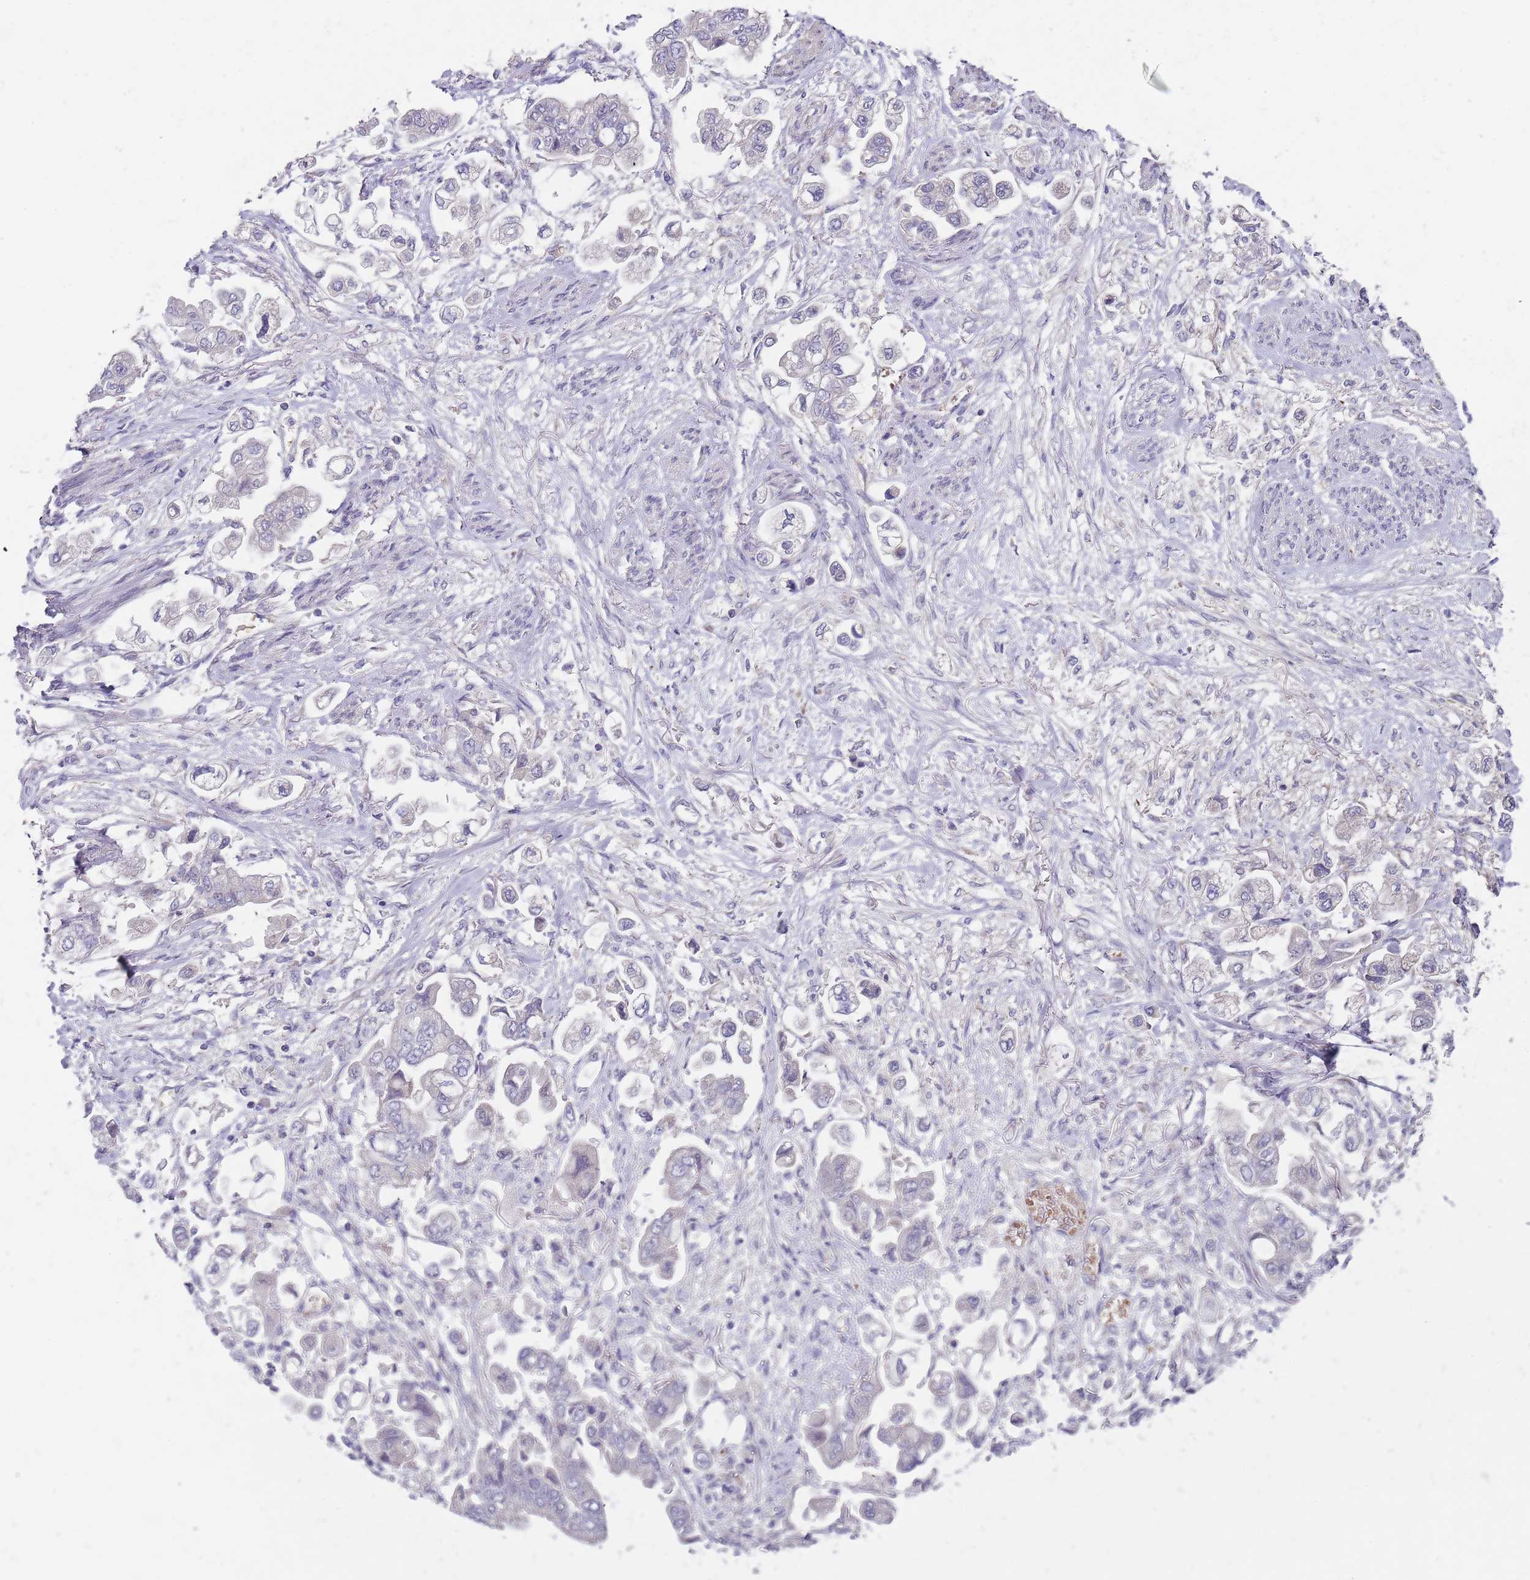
{"staining": {"intensity": "negative", "quantity": "none", "location": "none"}, "tissue": "stomach cancer", "cell_type": "Tumor cells", "image_type": "cancer", "snomed": [{"axis": "morphology", "description": "Adenocarcinoma, NOS"}, {"axis": "topography", "description": "Stomach"}], "caption": "Photomicrograph shows no significant protein expression in tumor cells of stomach cancer.", "gene": "PRAC1", "patient": {"sex": "male", "age": 62}}